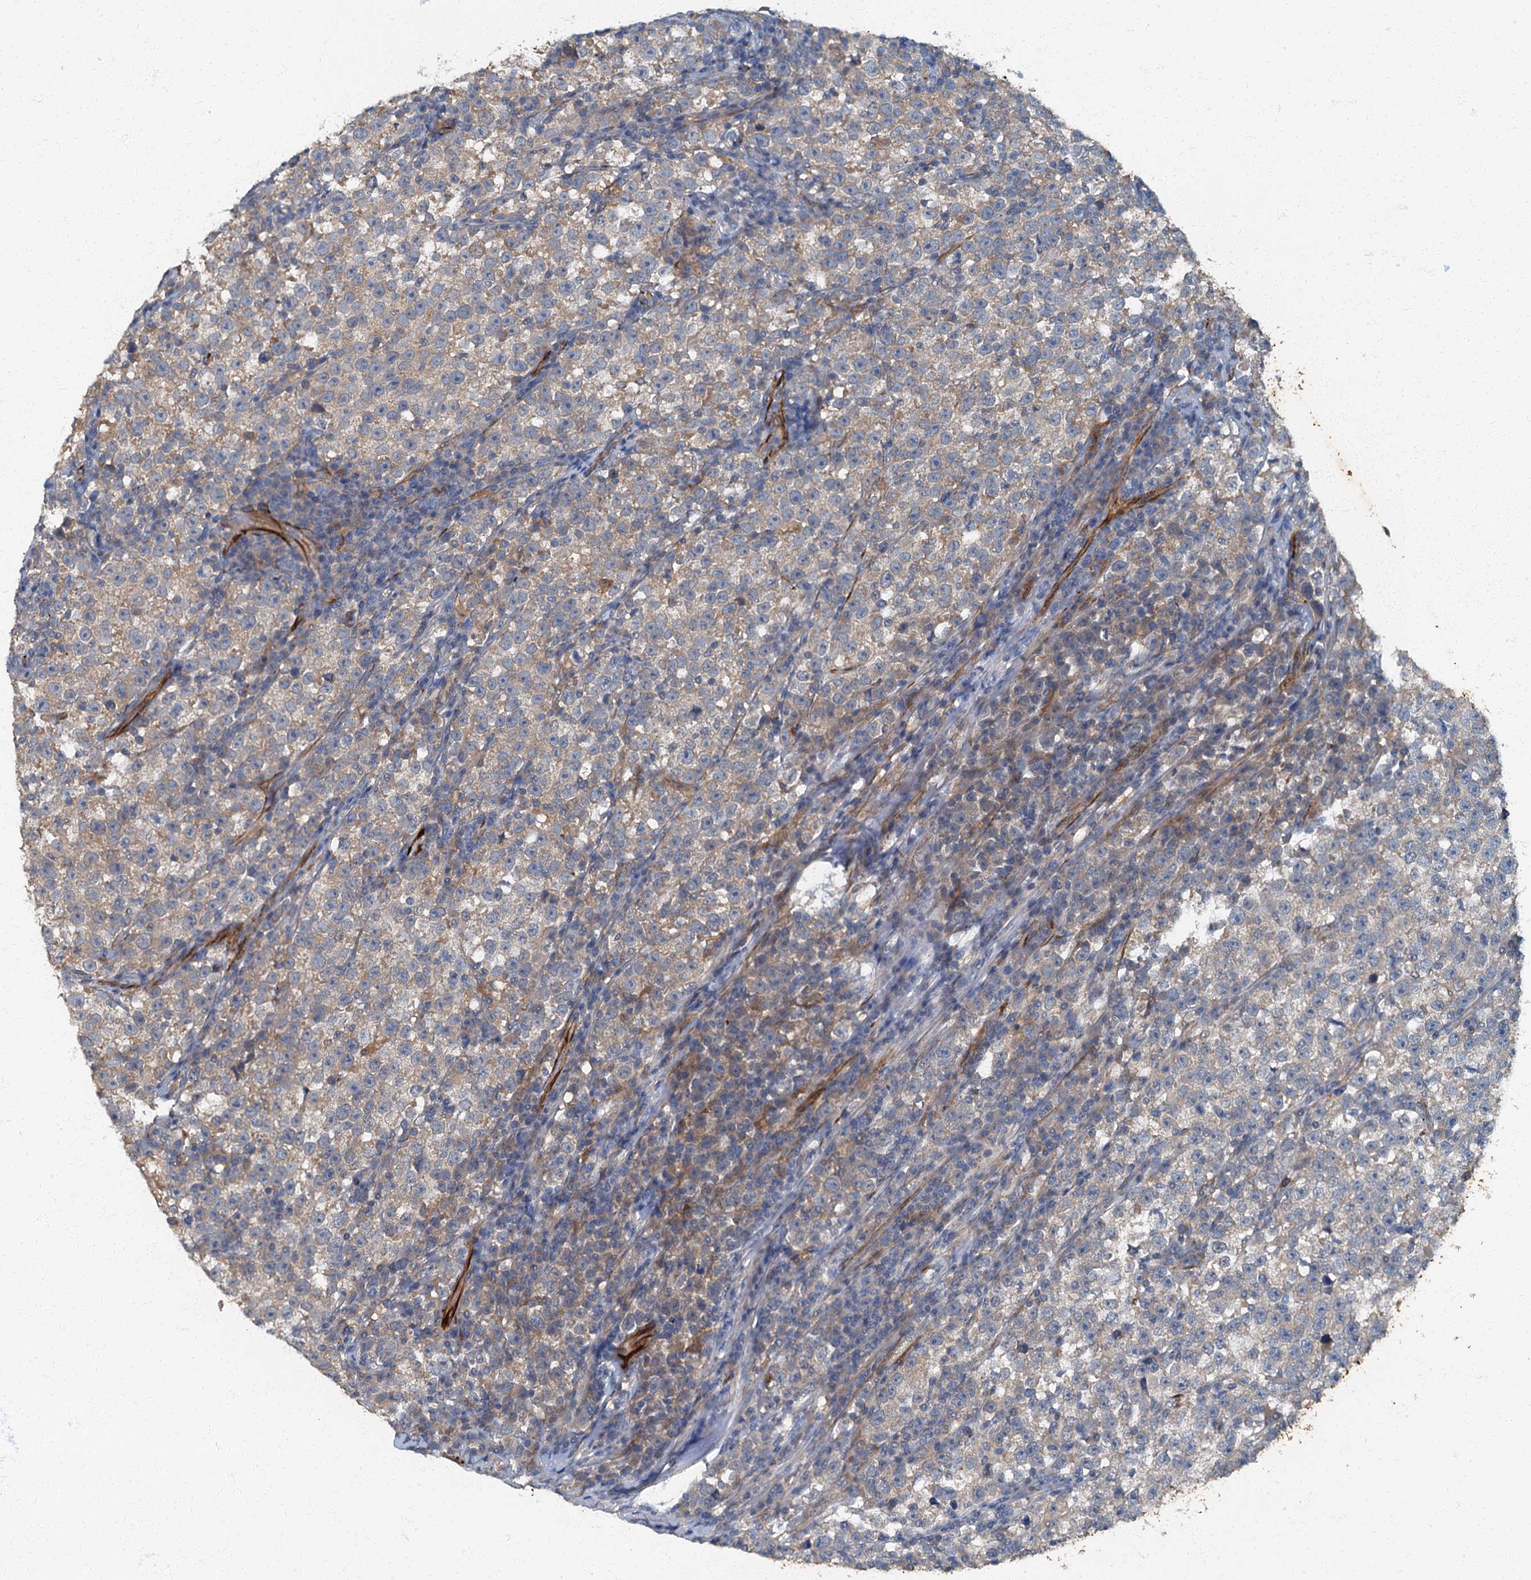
{"staining": {"intensity": "weak", "quantity": ">75%", "location": "cytoplasmic/membranous"}, "tissue": "testis cancer", "cell_type": "Tumor cells", "image_type": "cancer", "snomed": [{"axis": "morphology", "description": "Normal tissue, NOS"}, {"axis": "morphology", "description": "Seminoma, NOS"}, {"axis": "topography", "description": "Testis"}], "caption": "Weak cytoplasmic/membranous protein positivity is present in approximately >75% of tumor cells in seminoma (testis).", "gene": "ARL11", "patient": {"sex": "male", "age": 43}}